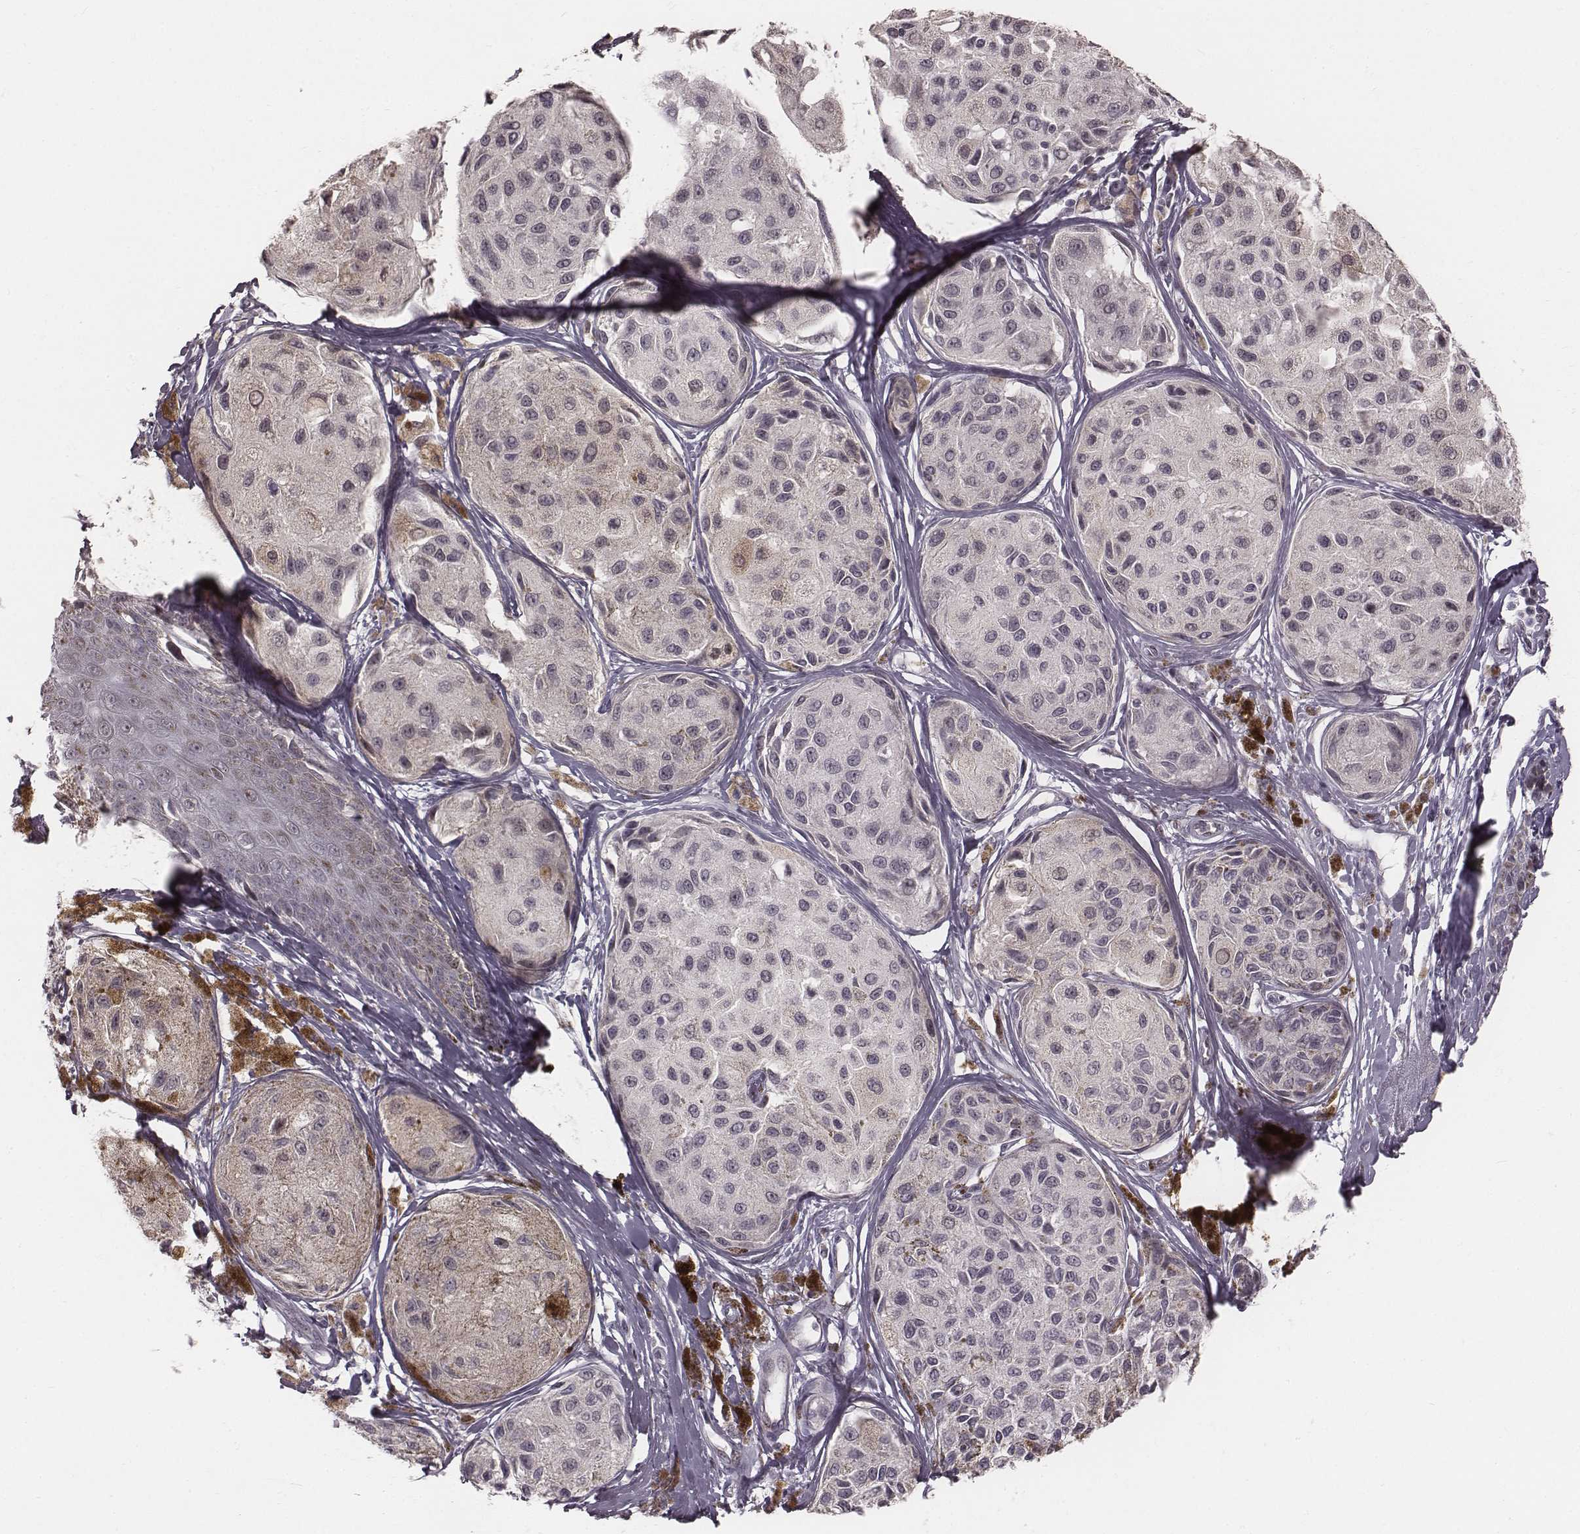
{"staining": {"intensity": "negative", "quantity": "none", "location": "none"}, "tissue": "melanoma", "cell_type": "Tumor cells", "image_type": "cancer", "snomed": [{"axis": "morphology", "description": "Malignant melanoma, NOS"}, {"axis": "topography", "description": "Skin"}], "caption": "The photomicrograph reveals no staining of tumor cells in malignant melanoma.", "gene": "IQCG", "patient": {"sex": "female", "age": 38}}